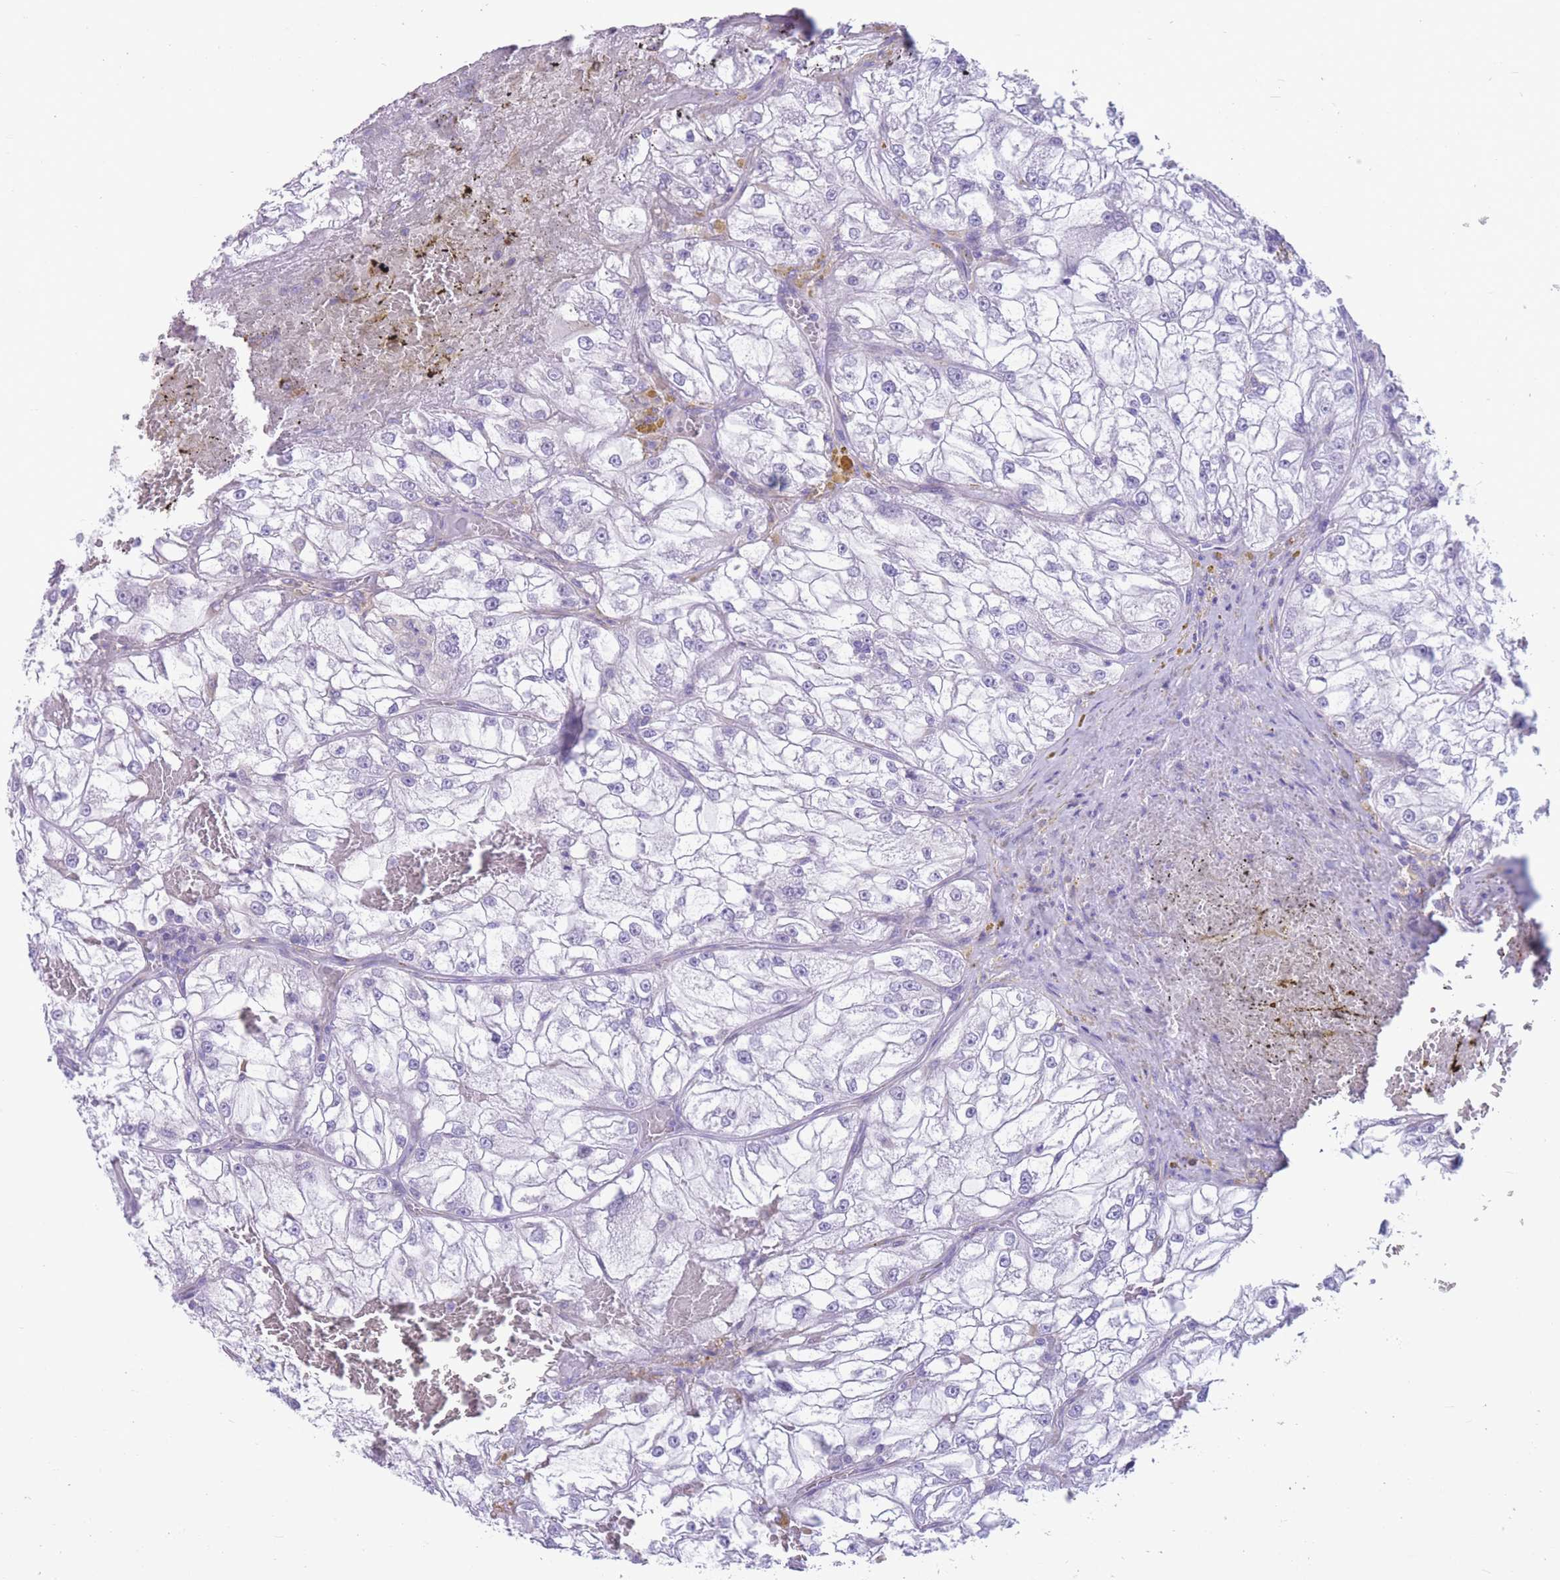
{"staining": {"intensity": "negative", "quantity": "none", "location": "none"}, "tissue": "renal cancer", "cell_type": "Tumor cells", "image_type": "cancer", "snomed": [{"axis": "morphology", "description": "Adenocarcinoma, NOS"}, {"axis": "topography", "description": "Kidney"}], "caption": "The histopathology image demonstrates no staining of tumor cells in renal cancer. Nuclei are stained in blue.", "gene": "DPYD", "patient": {"sex": "female", "age": 72}}